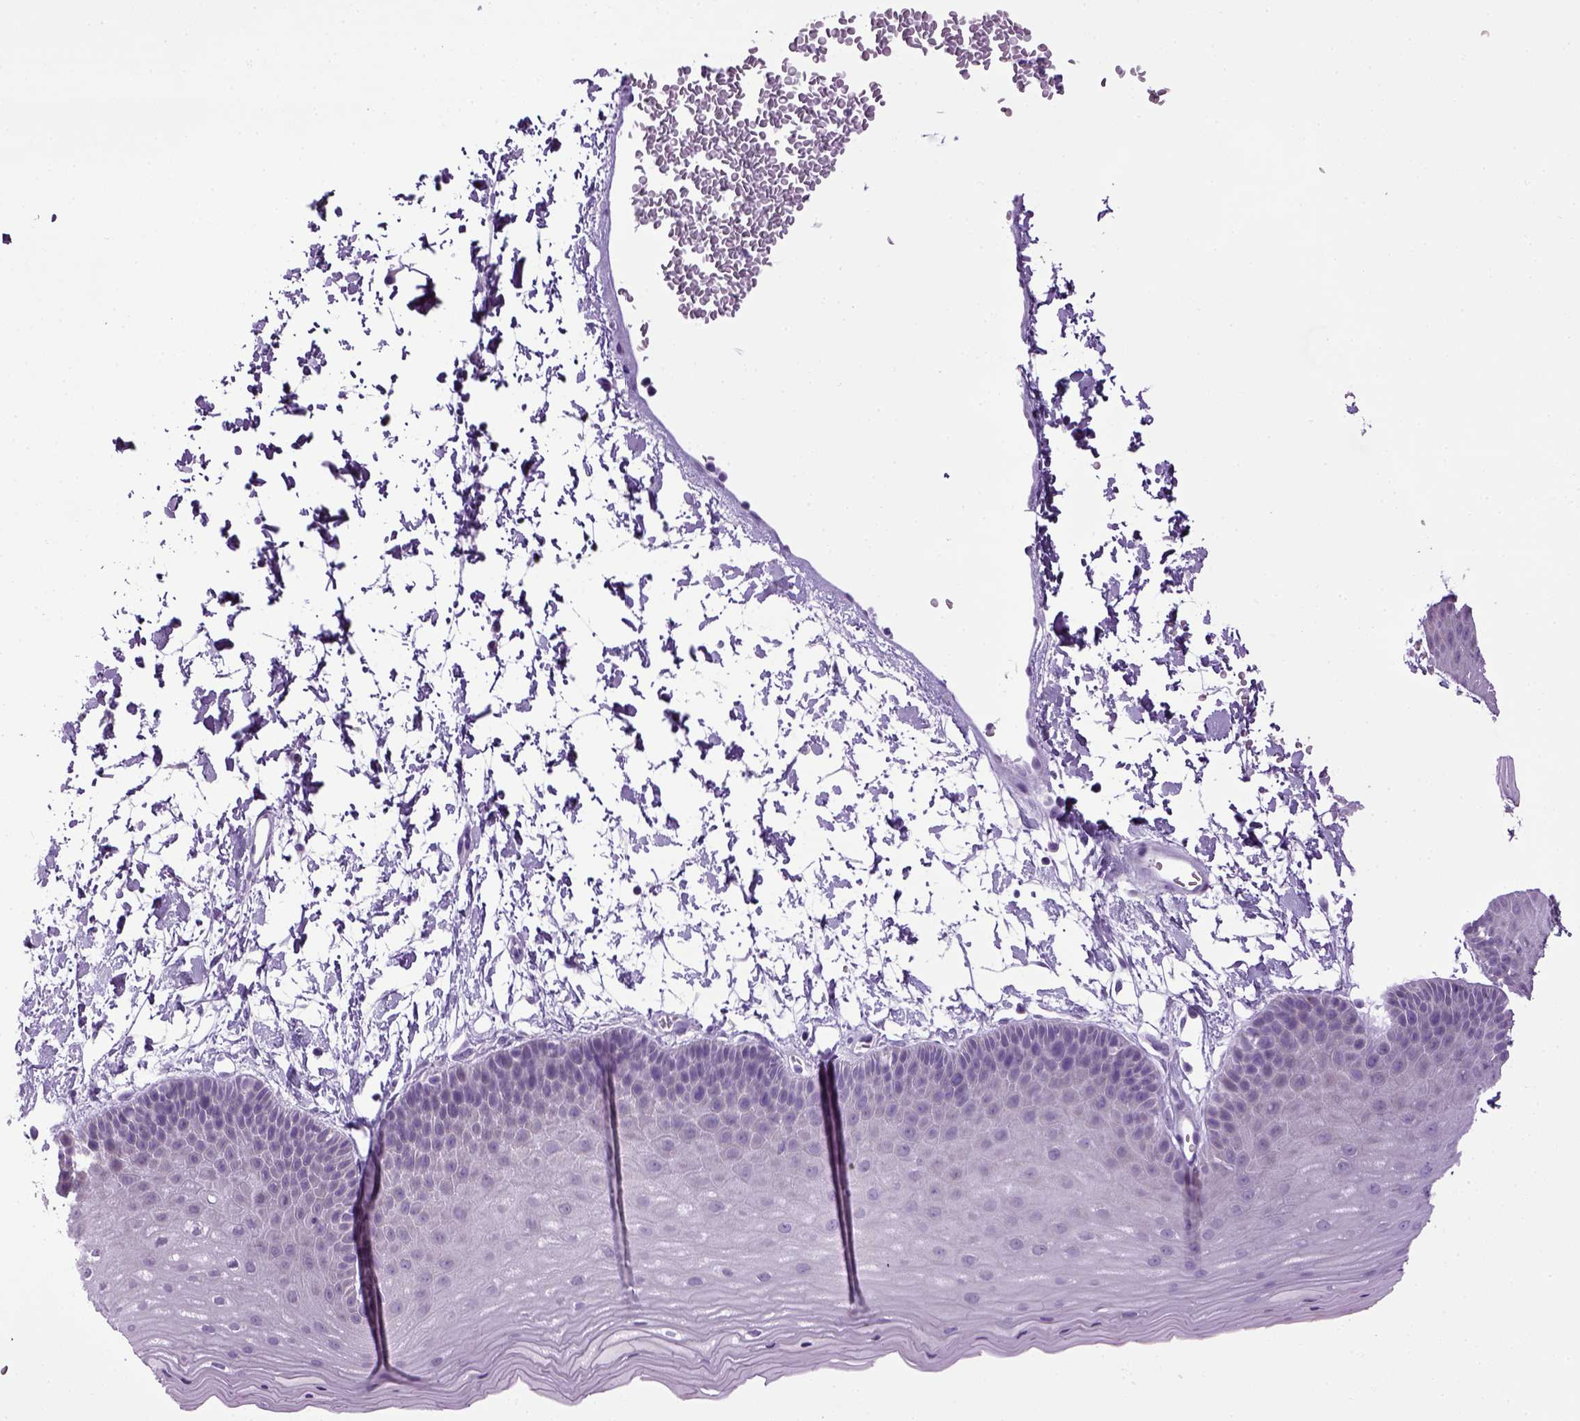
{"staining": {"intensity": "negative", "quantity": "none", "location": "none"}, "tissue": "skin", "cell_type": "Epidermal cells", "image_type": "normal", "snomed": [{"axis": "morphology", "description": "Normal tissue, NOS"}, {"axis": "topography", "description": "Anal"}], "caption": "Human skin stained for a protein using immunohistochemistry (IHC) shows no staining in epidermal cells.", "gene": "HMCN2", "patient": {"sex": "male", "age": 53}}